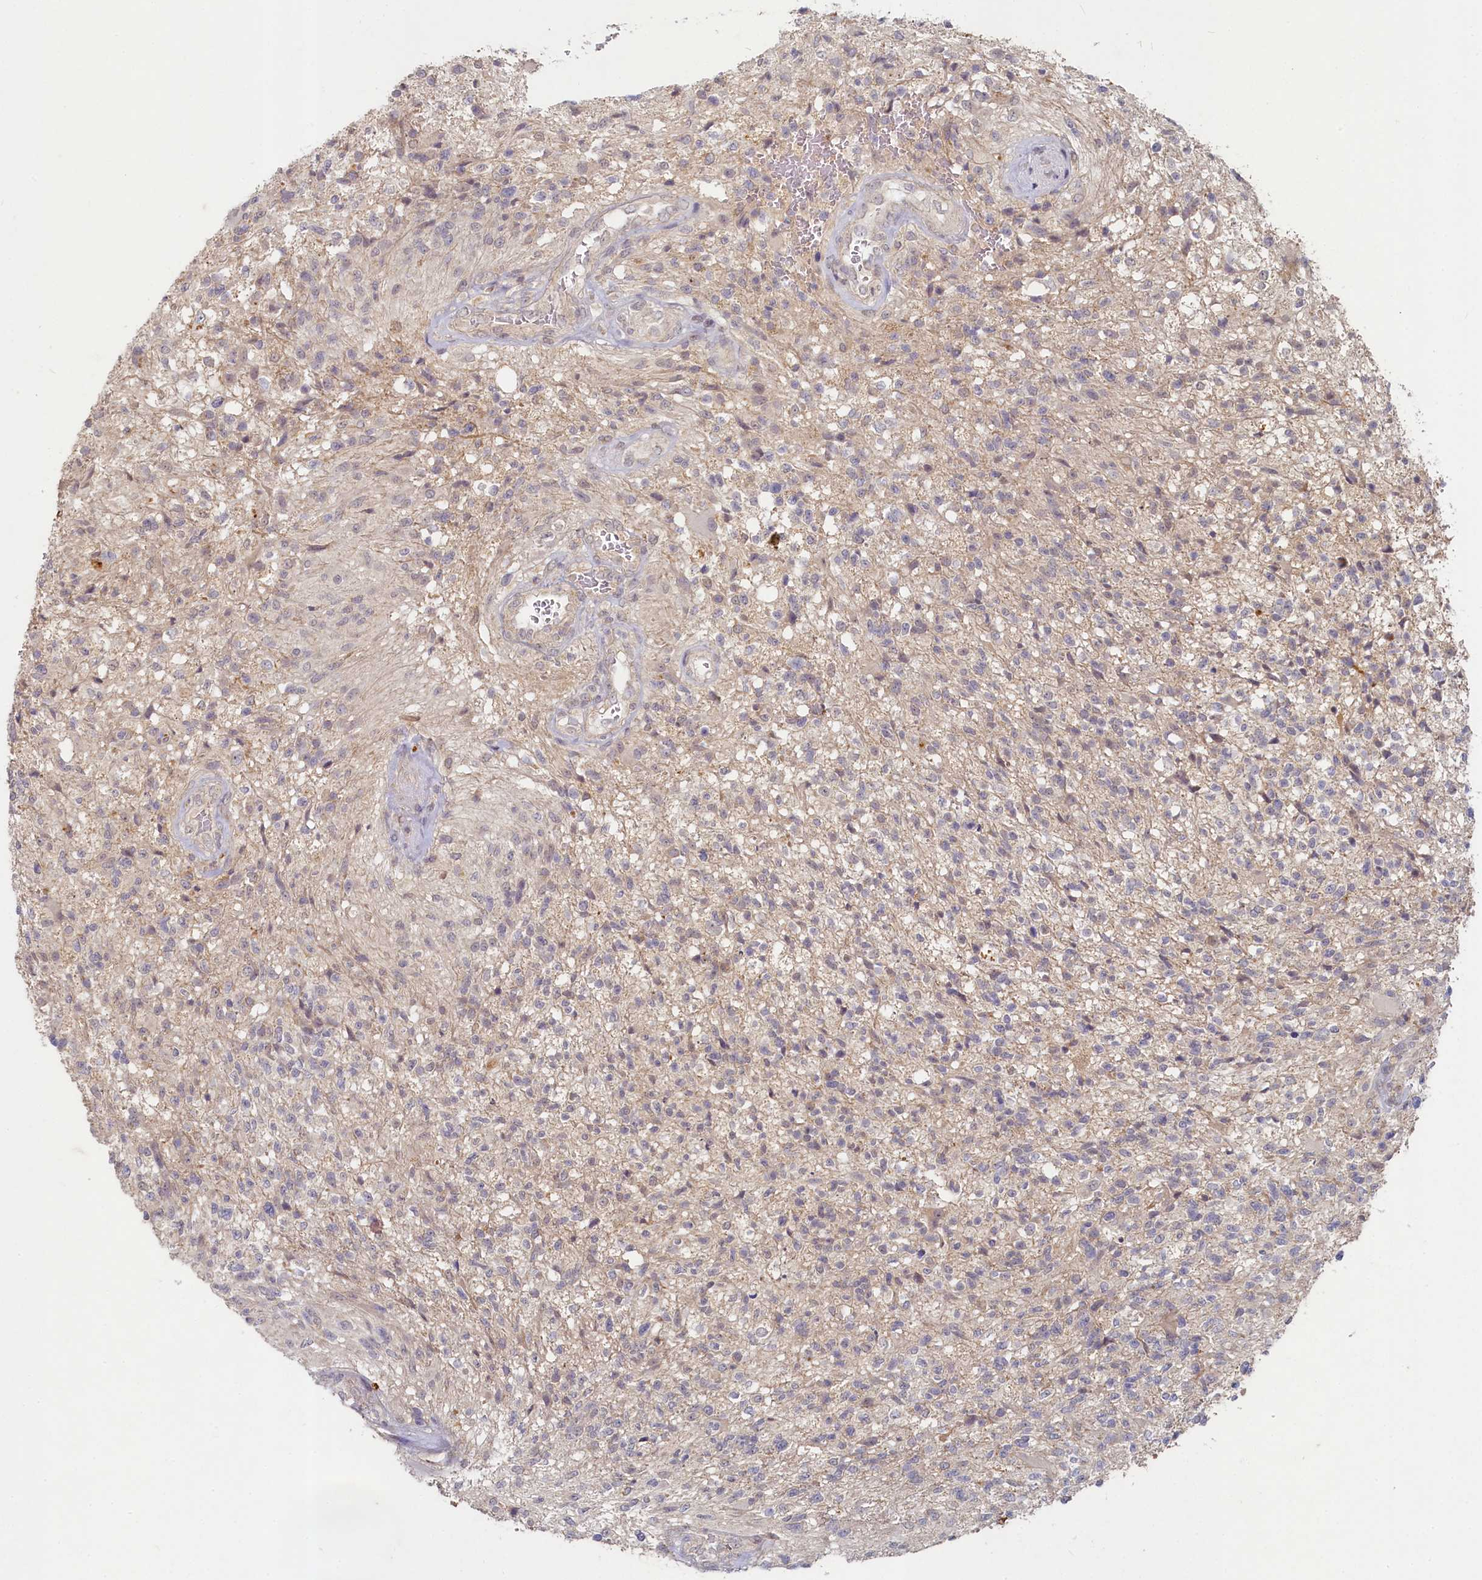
{"staining": {"intensity": "negative", "quantity": "none", "location": "none"}, "tissue": "glioma", "cell_type": "Tumor cells", "image_type": "cancer", "snomed": [{"axis": "morphology", "description": "Glioma, malignant, High grade"}, {"axis": "topography", "description": "Brain"}], "caption": "An image of human glioma is negative for staining in tumor cells.", "gene": "HERC3", "patient": {"sex": "male", "age": 56}}